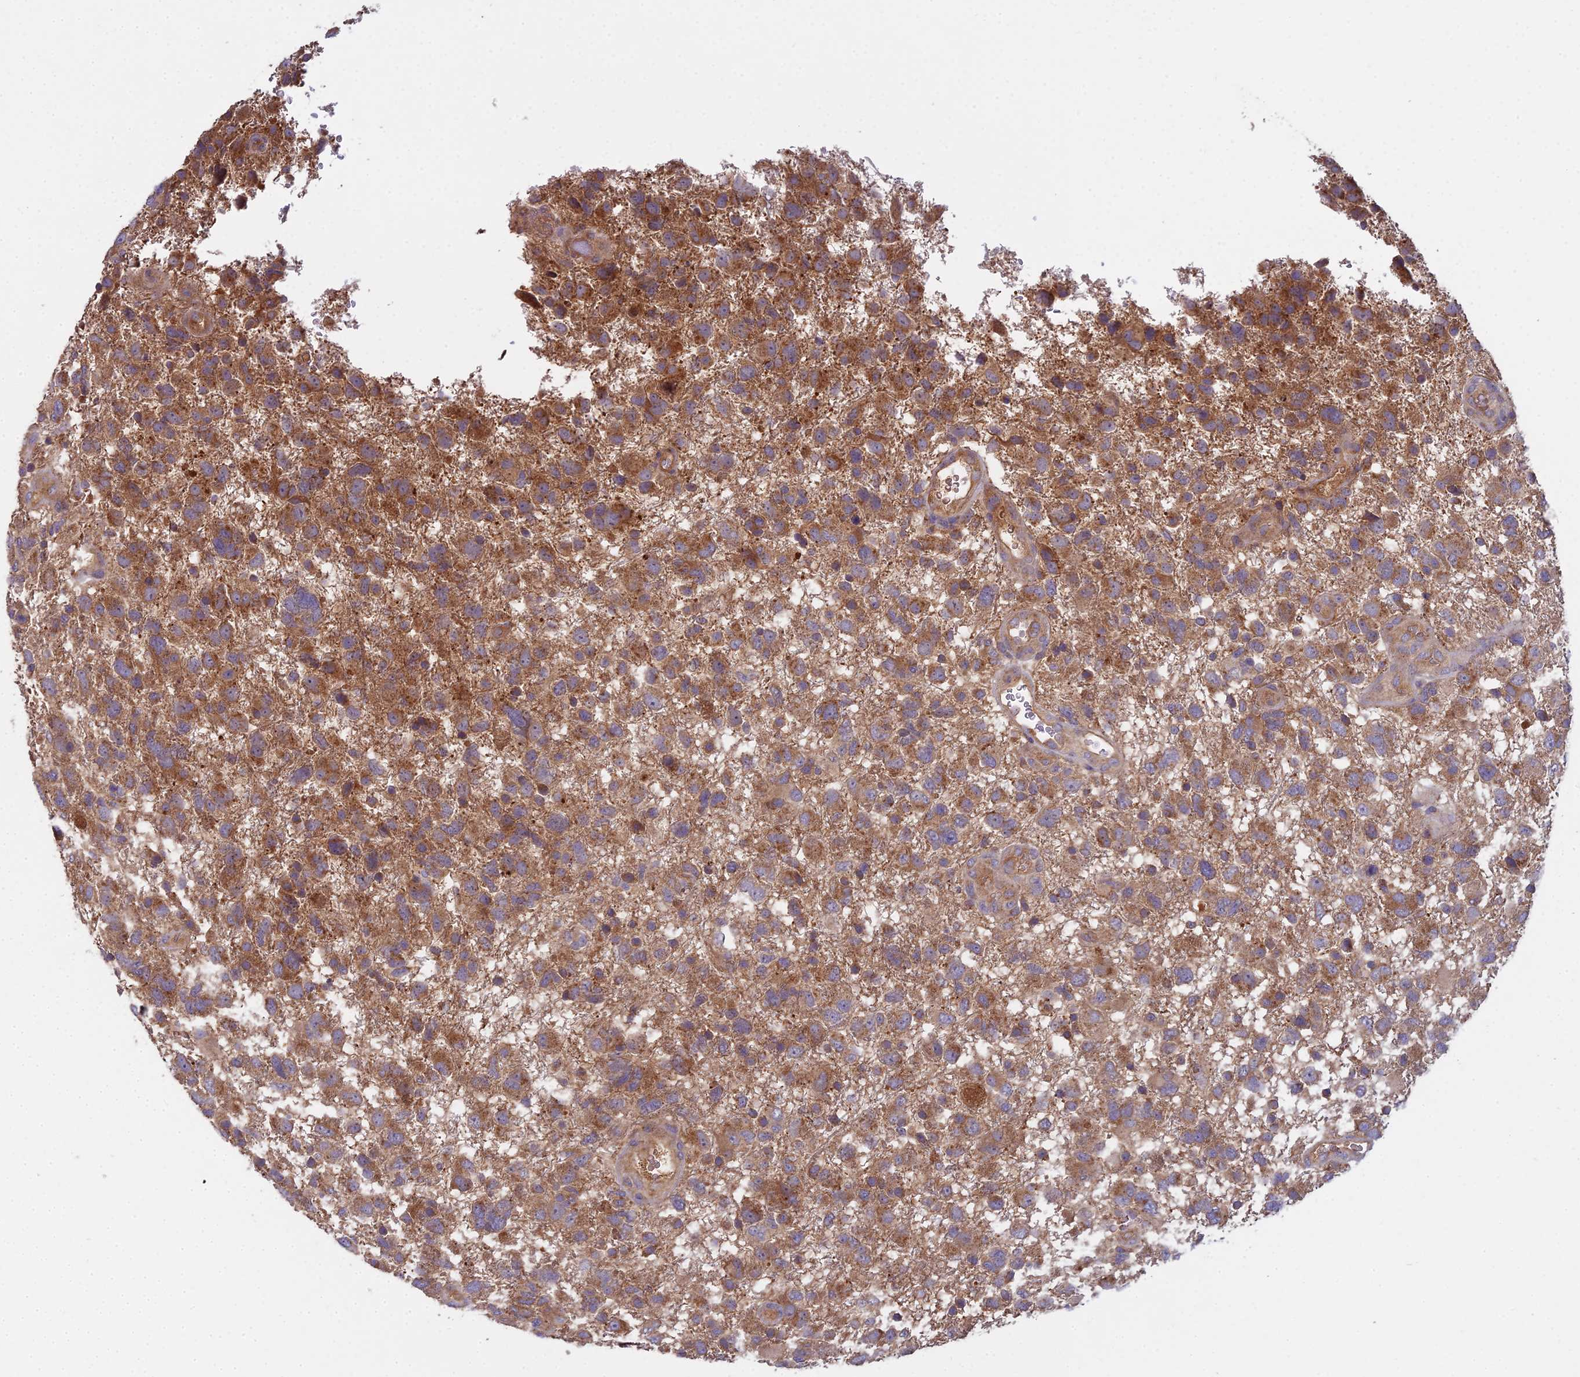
{"staining": {"intensity": "moderate", "quantity": "25%-75%", "location": "cytoplasmic/membranous"}, "tissue": "glioma", "cell_type": "Tumor cells", "image_type": "cancer", "snomed": [{"axis": "morphology", "description": "Glioma, malignant, High grade"}, {"axis": "topography", "description": "Brain"}], "caption": "A medium amount of moderate cytoplasmic/membranous expression is appreciated in approximately 25%-75% of tumor cells in malignant glioma (high-grade) tissue. (Stains: DAB in brown, nuclei in blue, Microscopy: brightfield microscopy at high magnification).", "gene": "CCDC167", "patient": {"sex": "male", "age": 61}}